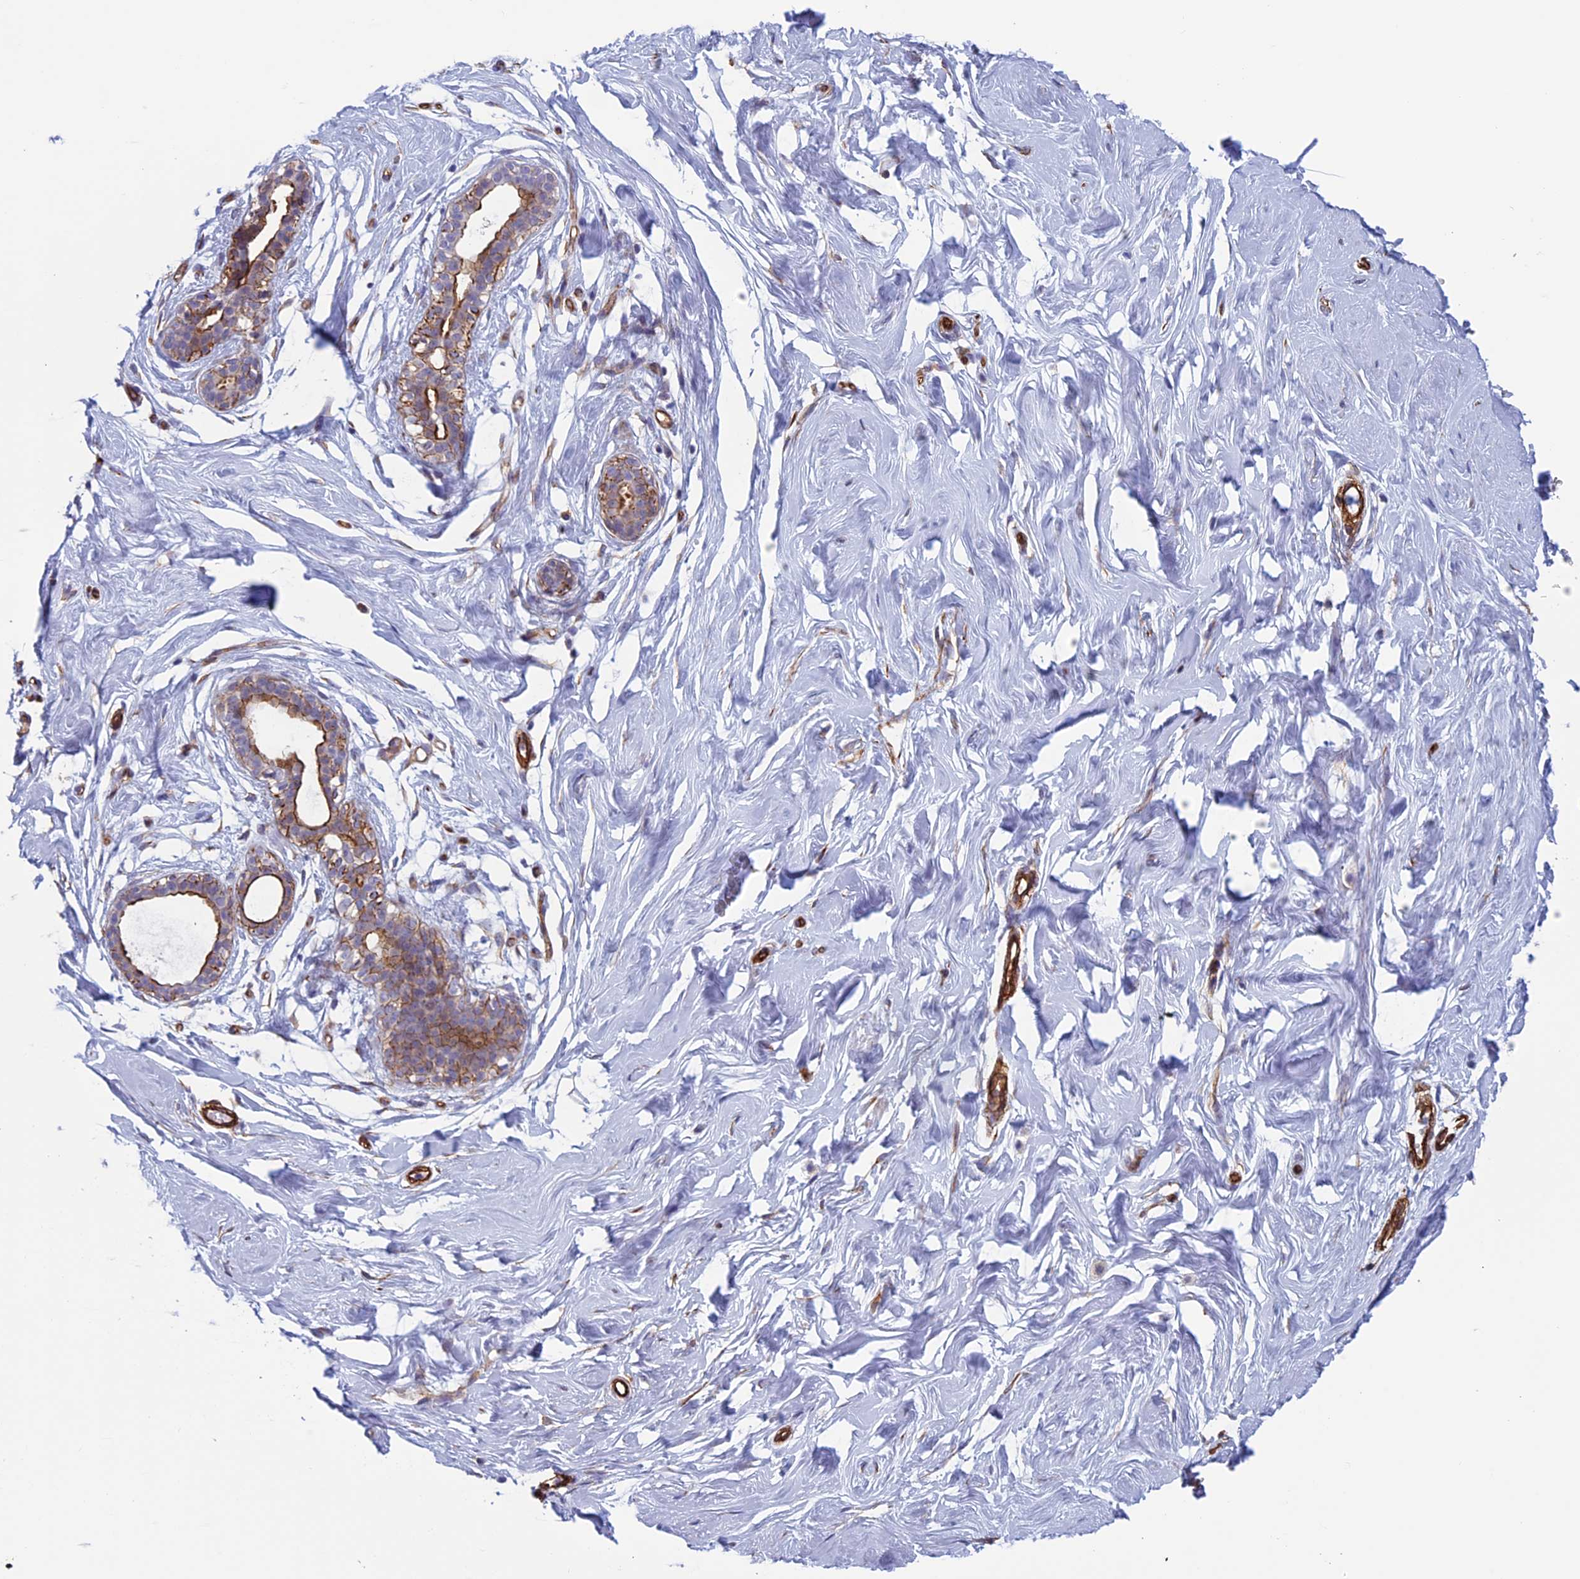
{"staining": {"intensity": "negative", "quantity": "none", "location": "none"}, "tissue": "breast", "cell_type": "Adipocytes", "image_type": "normal", "snomed": [{"axis": "morphology", "description": "Normal tissue, NOS"}, {"axis": "morphology", "description": "Adenoma, NOS"}, {"axis": "topography", "description": "Breast"}], "caption": "IHC of benign human breast shows no expression in adipocytes.", "gene": "ANGPTL2", "patient": {"sex": "female", "age": 23}}